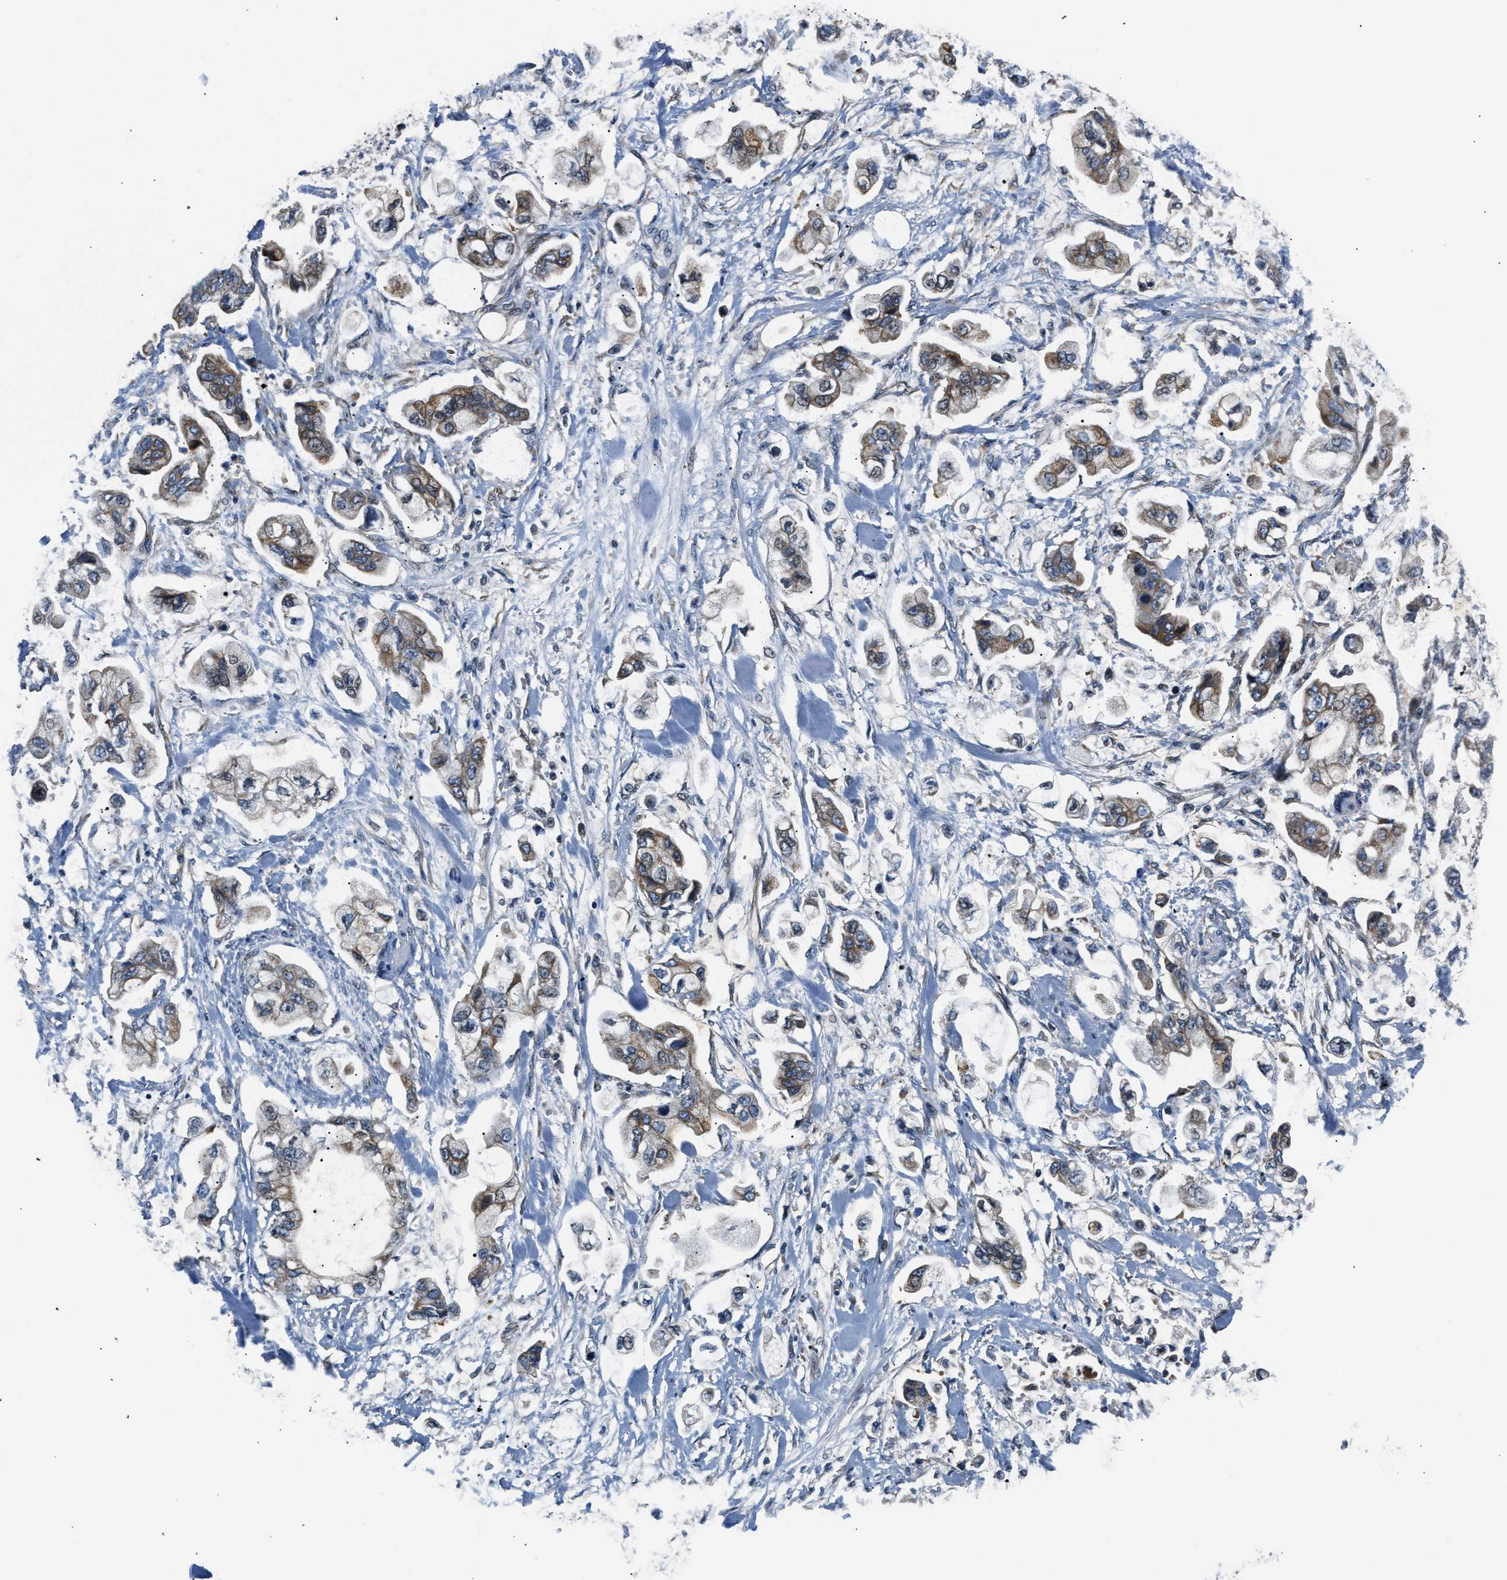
{"staining": {"intensity": "moderate", "quantity": "25%-75%", "location": "cytoplasmic/membranous"}, "tissue": "stomach cancer", "cell_type": "Tumor cells", "image_type": "cancer", "snomed": [{"axis": "morphology", "description": "Adenocarcinoma, NOS"}, {"axis": "topography", "description": "Stomach"}], "caption": "Brown immunohistochemical staining in stomach adenocarcinoma displays moderate cytoplasmic/membranous positivity in approximately 25%-75% of tumor cells.", "gene": "TNIP2", "patient": {"sex": "male", "age": 62}}